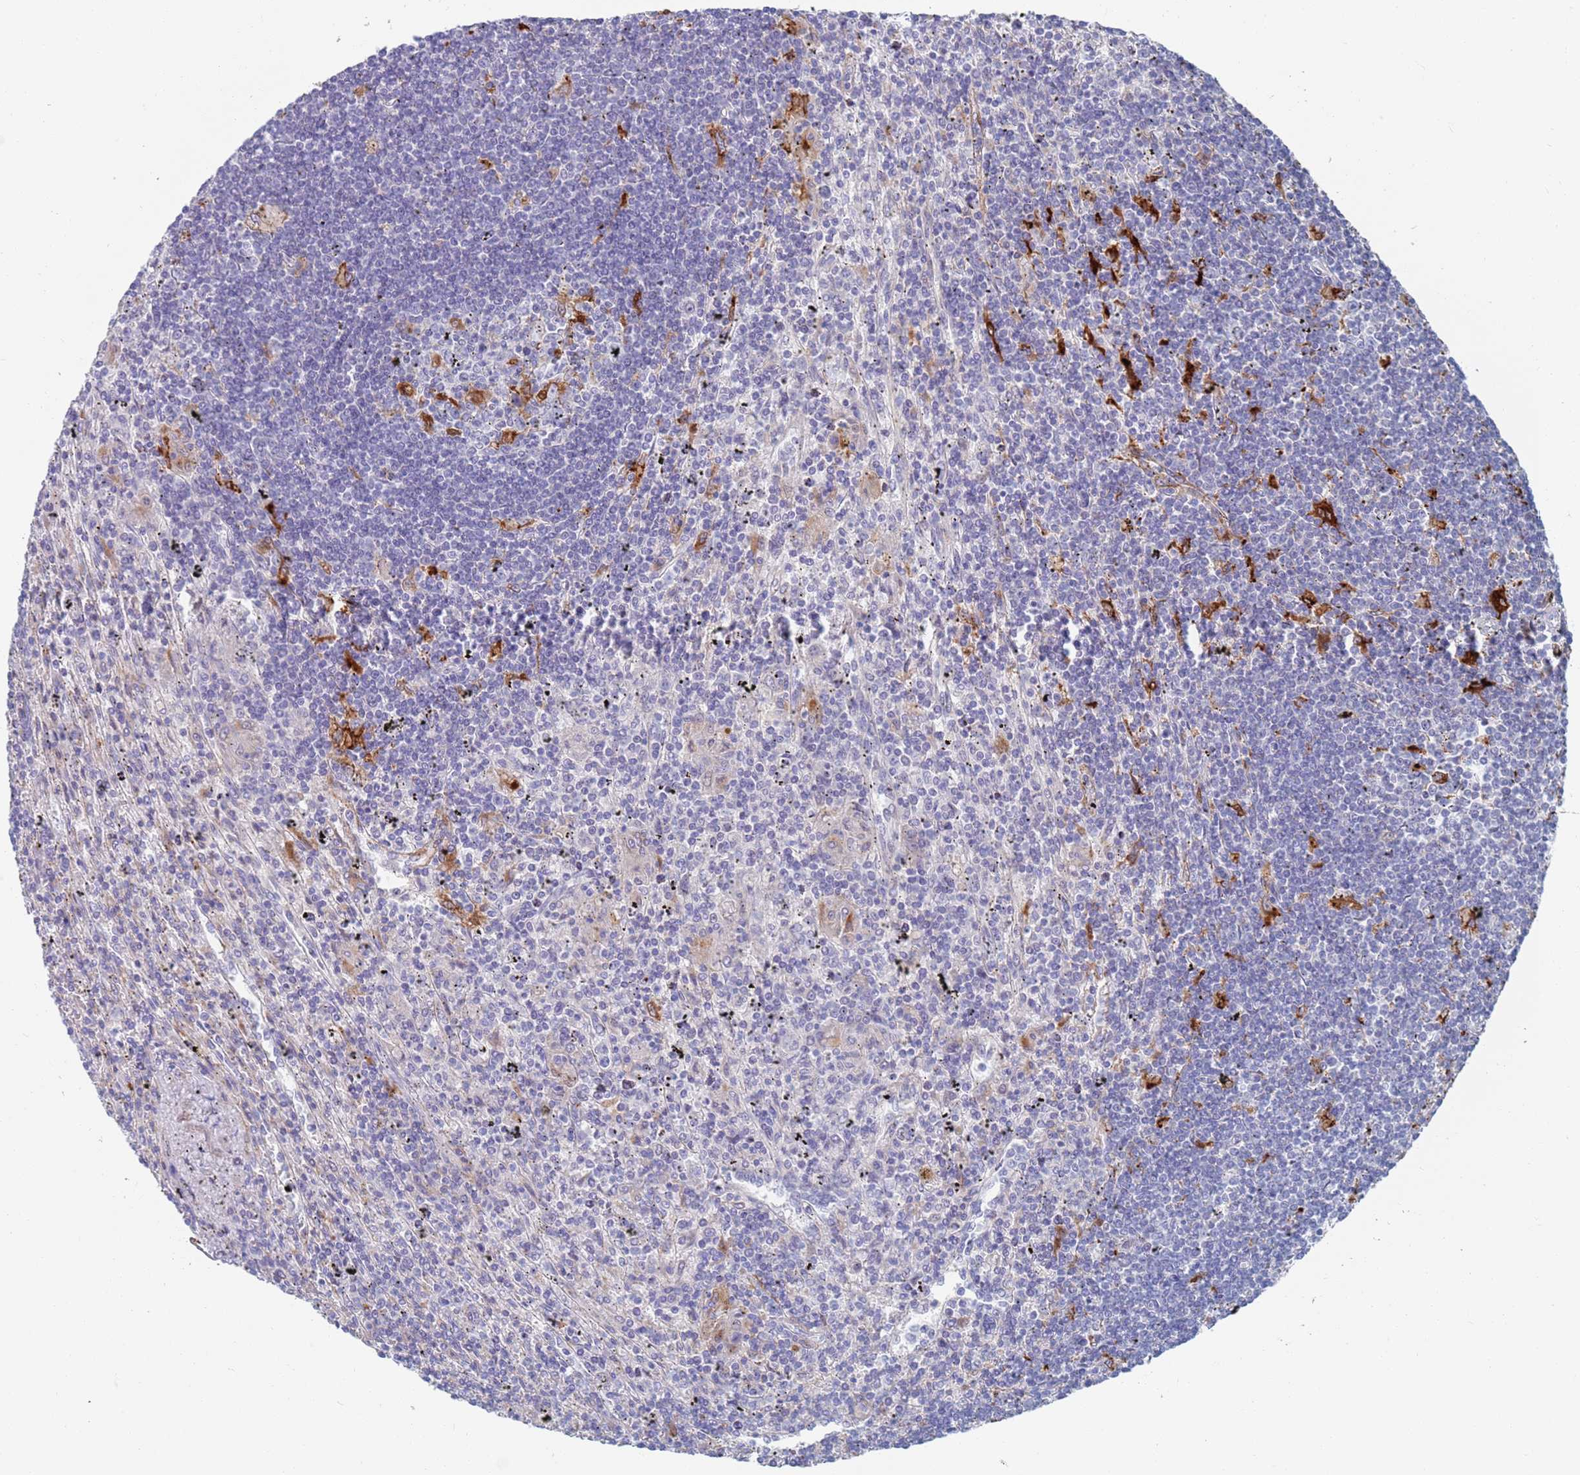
{"staining": {"intensity": "negative", "quantity": "none", "location": "none"}, "tissue": "lymphoma", "cell_type": "Tumor cells", "image_type": "cancer", "snomed": [{"axis": "morphology", "description": "Malignant lymphoma, non-Hodgkin's type, Low grade"}, {"axis": "topography", "description": "Spleen"}], "caption": "The micrograph exhibits no staining of tumor cells in lymphoma.", "gene": "FUCA1", "patient": {"sex": "male", "age": 76}}